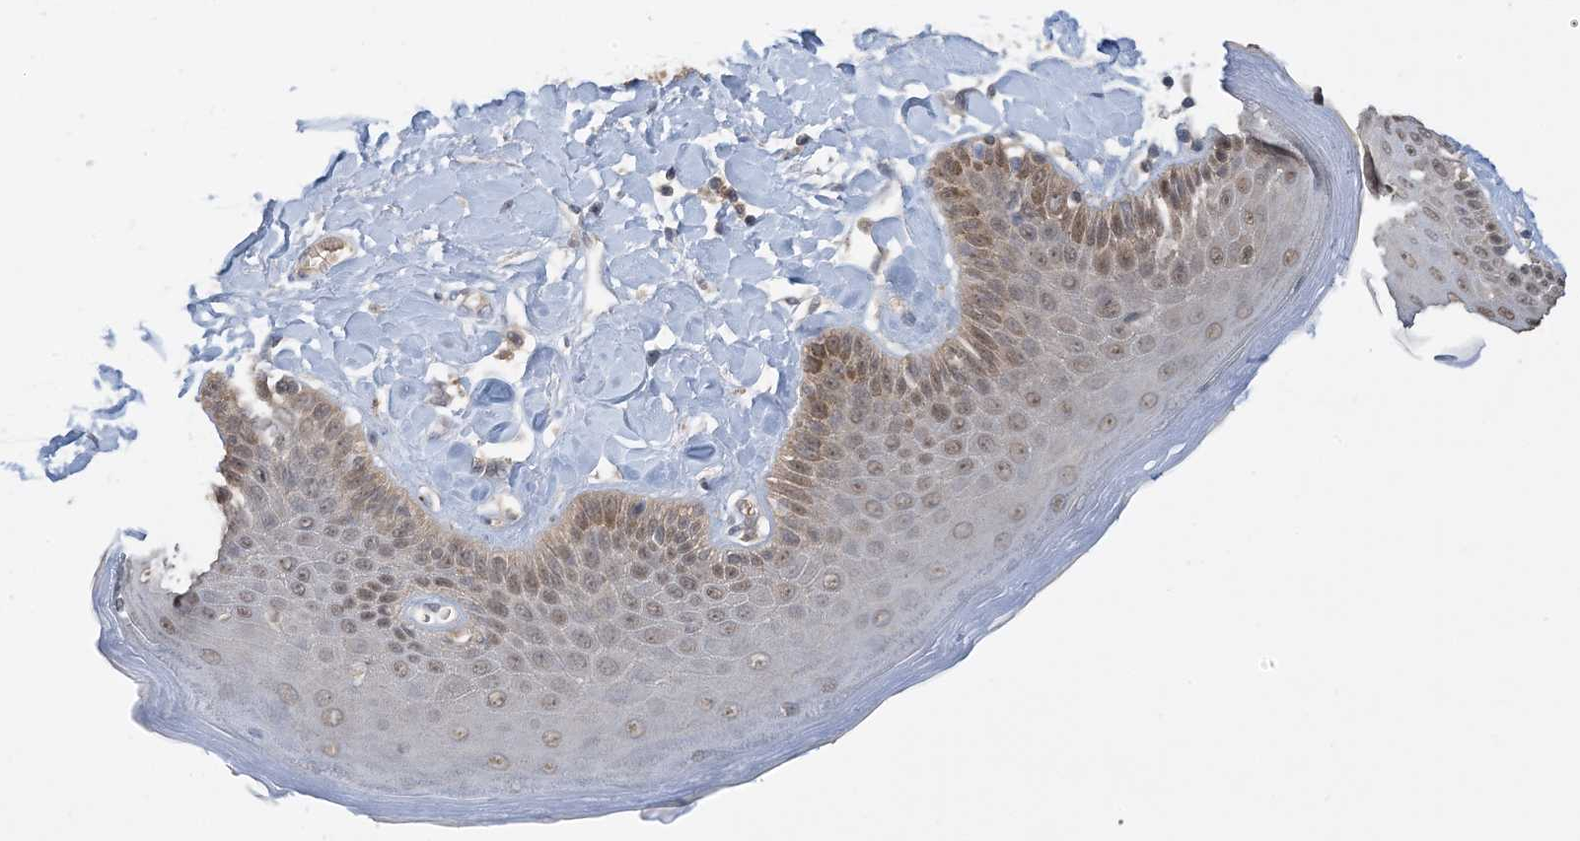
{"staining": {"intensity": "moderate", "quantity": ">75%", "location": "cytoplasmic/membranous,nuclear"}, "tissue": "skin", "cell_type": "Epidermal cells", "image_type": "normal", "snomed": [{"axis": "morphology", "description": "Normal tissue, NOS"}, {"axis": "topography", "description": "Anal"}], "caption": "Human skin stained with a brown dye demonstrates moderate cytoplasmic/membranous,nuclear positive staining in about >75% of epidermal cells.", "gene": "UBE2E1", "patient": {"sex": "male", "age": 69}}